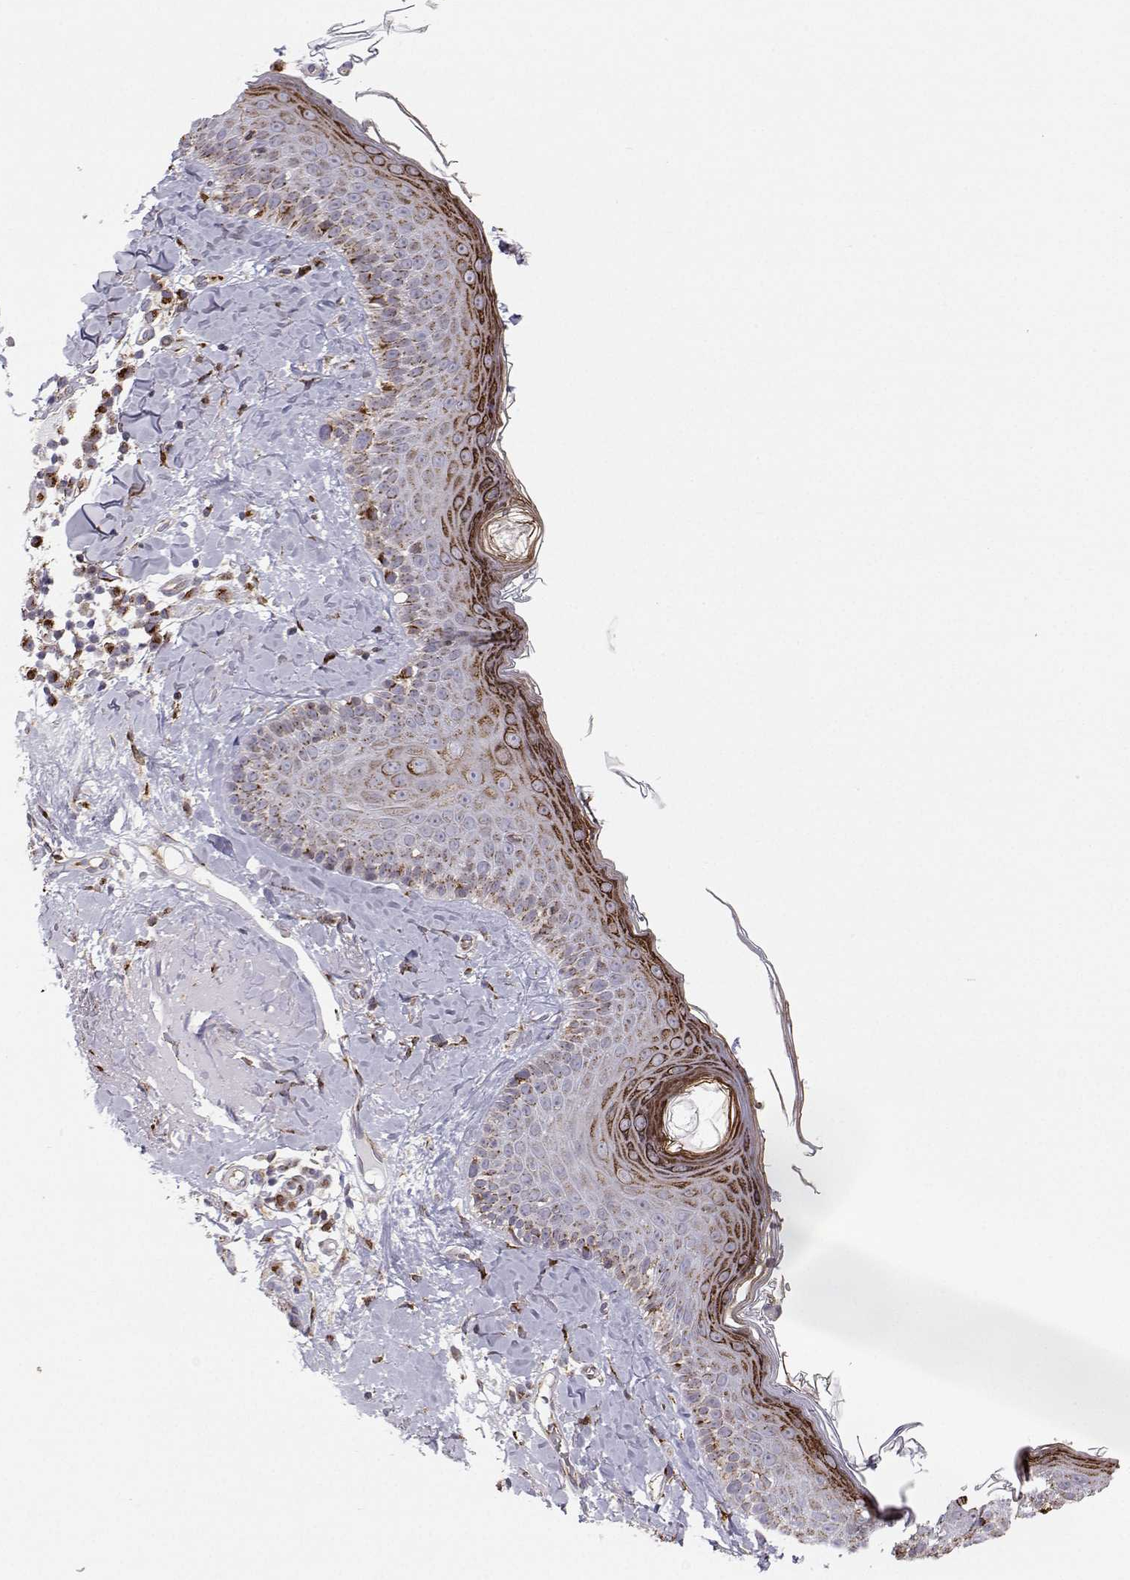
{"staining": {"intensity": "moderate", "quantity": ">75%", "location": "cytoplasmic/membranous"}, "tissue": "skin", "cell_type": "Fibroblasts", "image_type": "normal", "snomed": [{"axis": "morphology", "description": "Normal tissue, NOS"}, {"axis": "topography", "description": "Skin"}], "caption": "High-magnification brightfield microscopy of unremarkable skin stained with DAB (3,3'-diaminobenzidine) (brown) and counterstained with hematoxylin (blue). fibroblasts exhibit moderate cytoplasmic/membranous staining is present in about>75% of cells. (IHC, brightfield microscopy, high magnification).", "gene": "STARD13", "patient": {"sex": "male", "age": 73}}